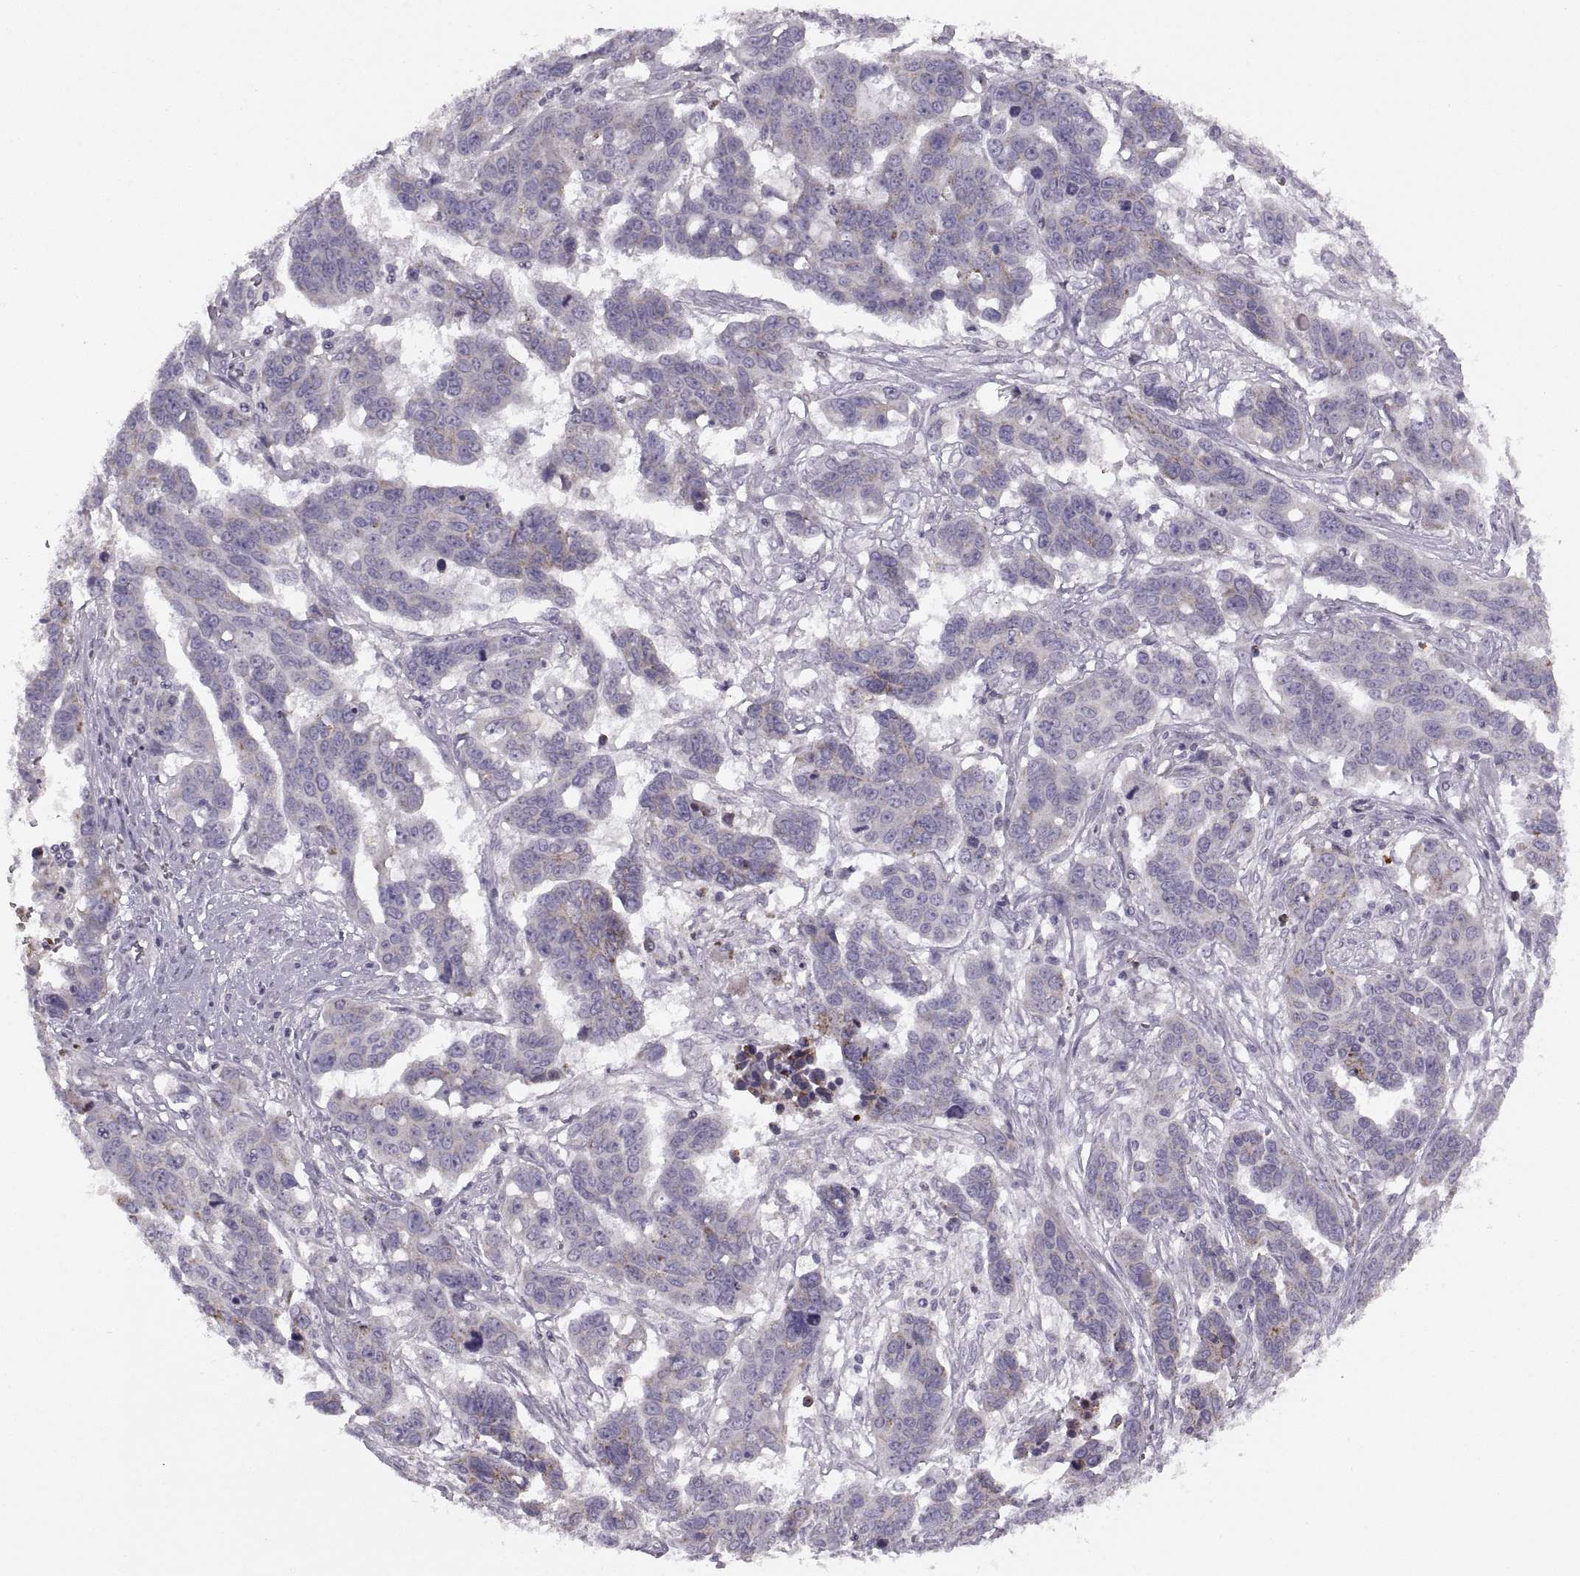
{"staining": {"intensity": "moderate", "quantity": "<25%", "location": "cytoplasmic/membranous"}, "tissue": "ovarian cancer", "cell_type": "Tumor cells", "image_type": "cancer", "snomed": [{"axis": "morphology", "description": "Carcinoma, endometroid"}, {"axis": "topography", "description": "Ovary"}], "caption": "Ovarian cancer tissue shows moderate cytoplasmic/membranous expression in about <25% of tumor cells", "gene": "PIERCE1", "patient": {"sex": "female", "age": 78}}